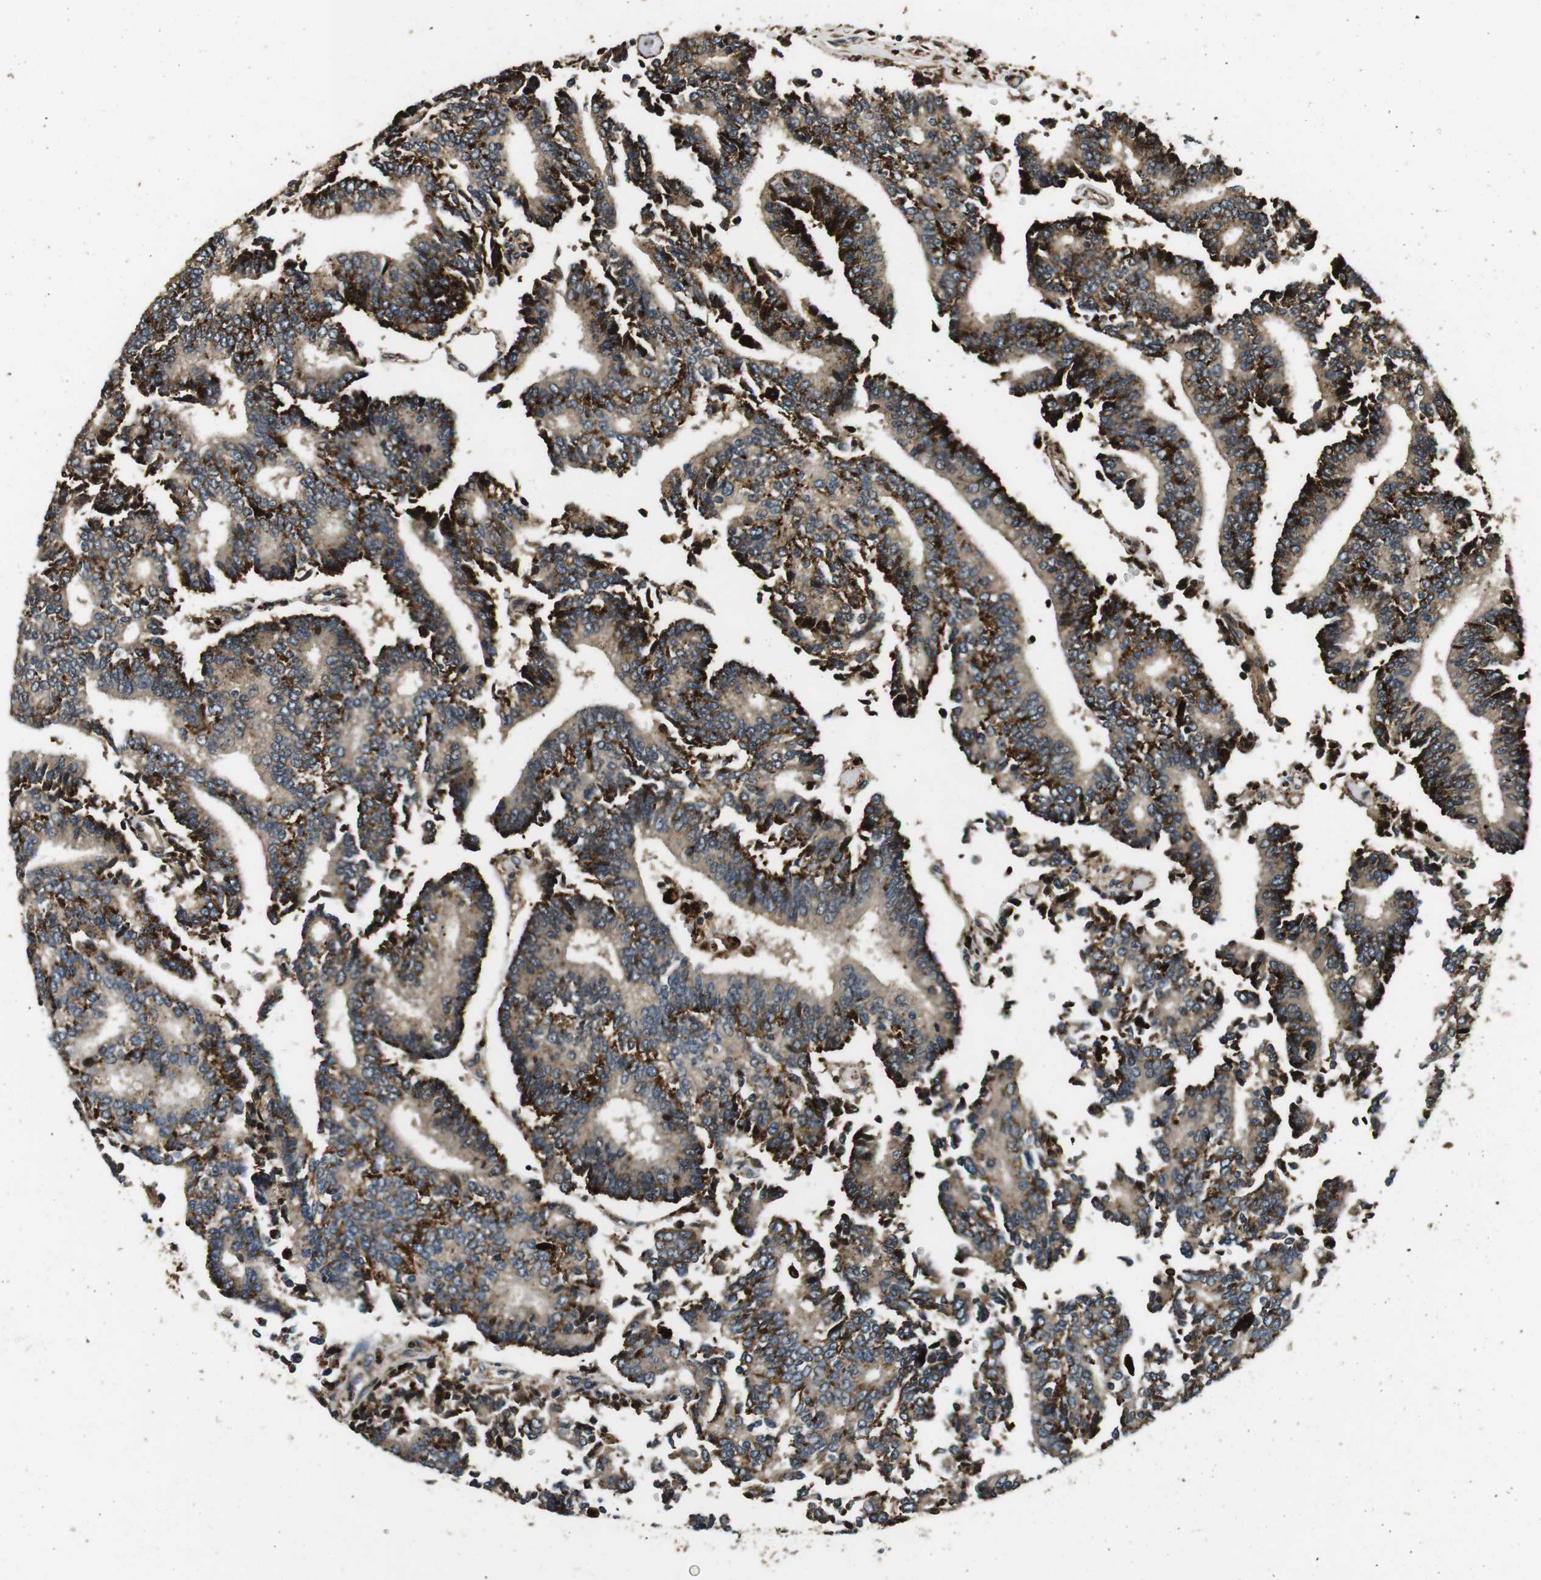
{"staining": {"intensity": "weak", "quantity": ">75%", "location": "cytoplasmic/membranous"}, "tissue": "prostate cancer", "cell_type": "Tumor cells", "image_type": "cancer", "snomed": [{"axis": "morphology", "description": "Normal tissue, NOS"}, {"axis": "morphology", "description": "Adenocarcinoma, High grade"}, {"axis": "topography", "description": "Prostate"}, {"axis": "topography", "description": "Seminal veicle"}], "caption": "There is low levels of weak cytoplasmic/membranous positivity in tumor cells of prostate cancer, as demonstrated by immunohistochemical staining (brown color).", "gene": "TXNRD1", "patient": {"sex": "male", "age": 55}}